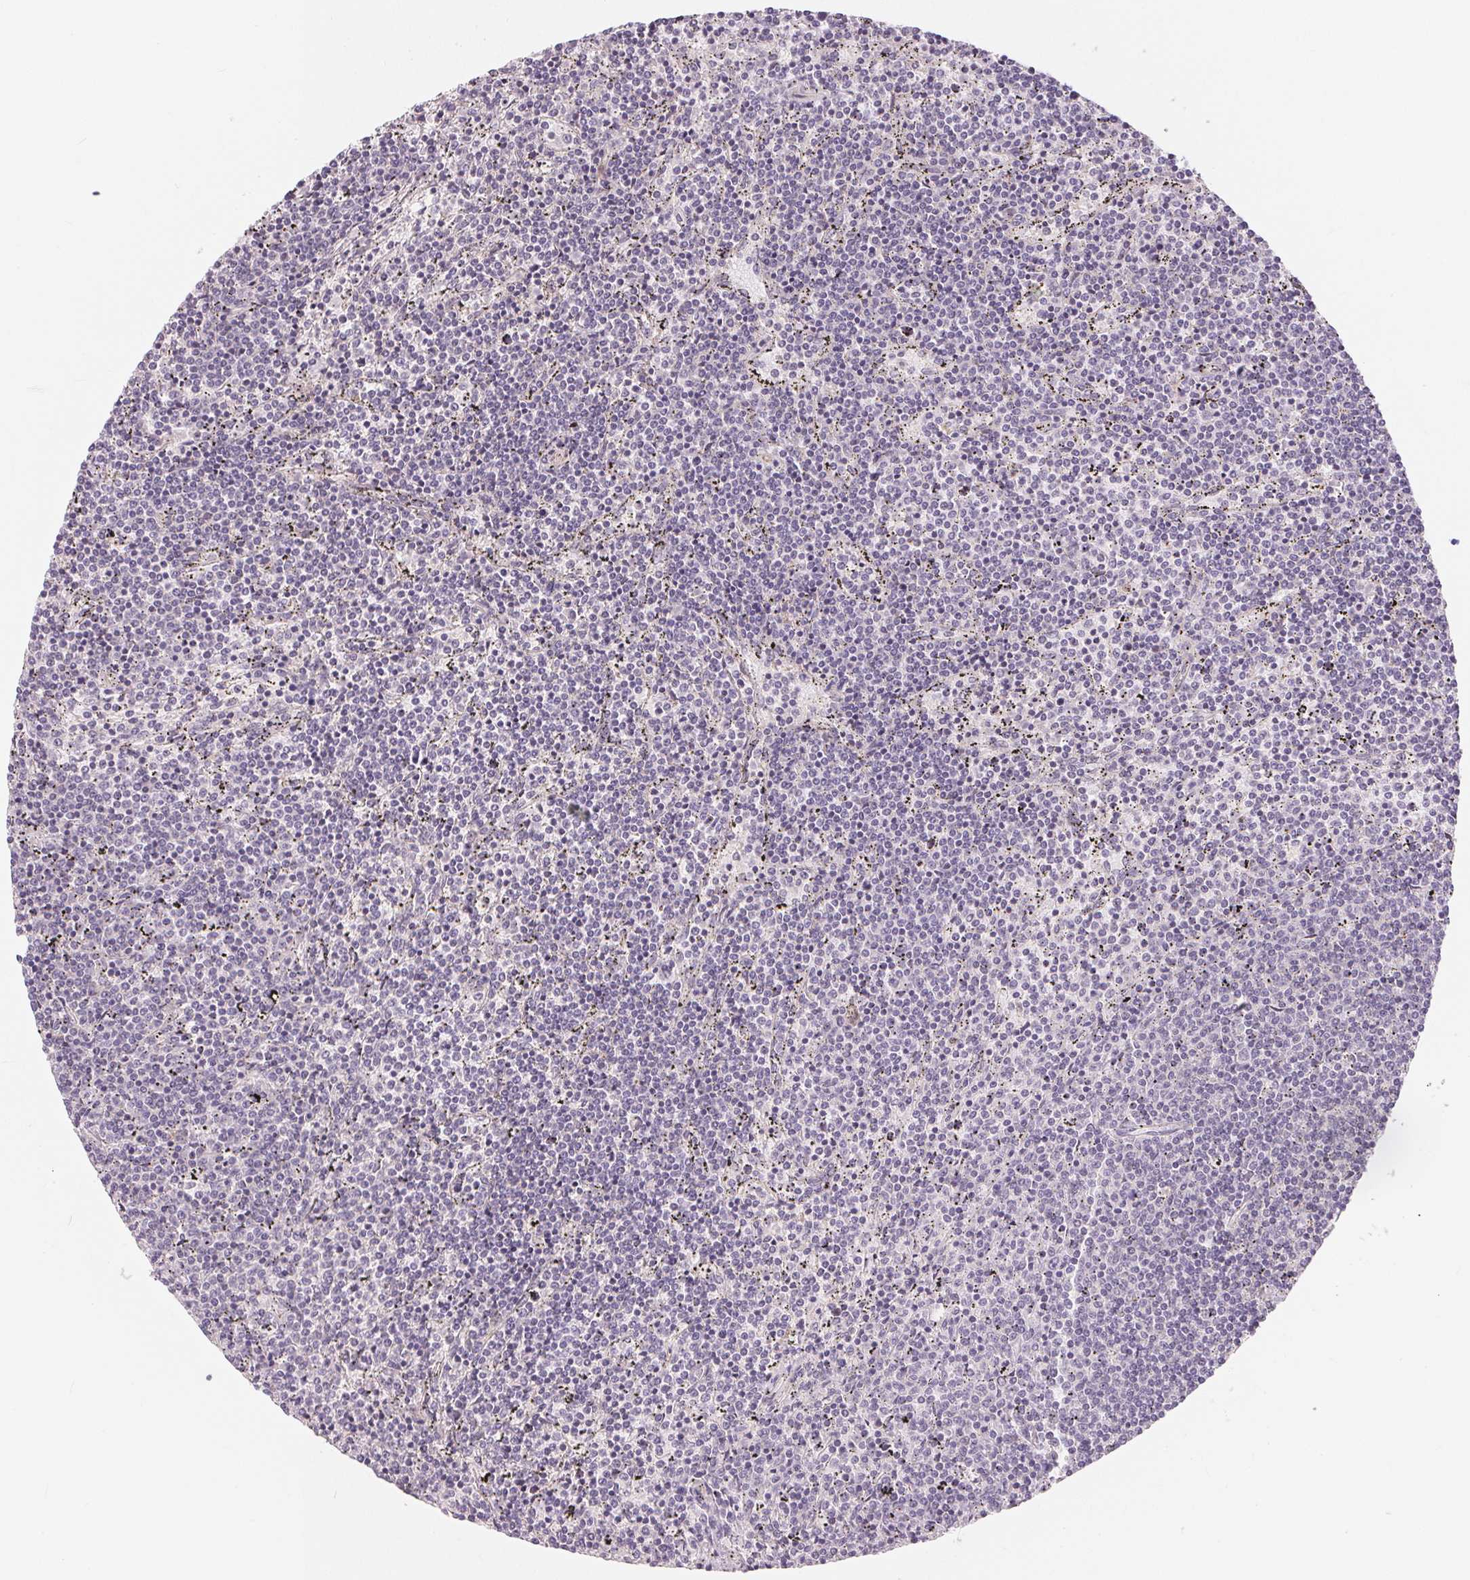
{"staining": {"intensity": "negative", "quantity": "none", "location": "none"}, "tissue": "lymphoma", "cell_type": "Tumor cells", "image_type": "cancer", "snomed": [{"axis": "morphology", "description": "Malignant lymphoma, non-Hodgkin's type, Low grade"}, {"axis": "topography", "description": "Spleen"}], "caption": "Photomicrograph shows no significant protein expression in tumor cells of malignant lymphoma, non-Hodgkin's type (low-grade). Nuclei are stained in blue.", "gene": "GDAP1L1", "patient": {"sex": "female", "age": 50}}